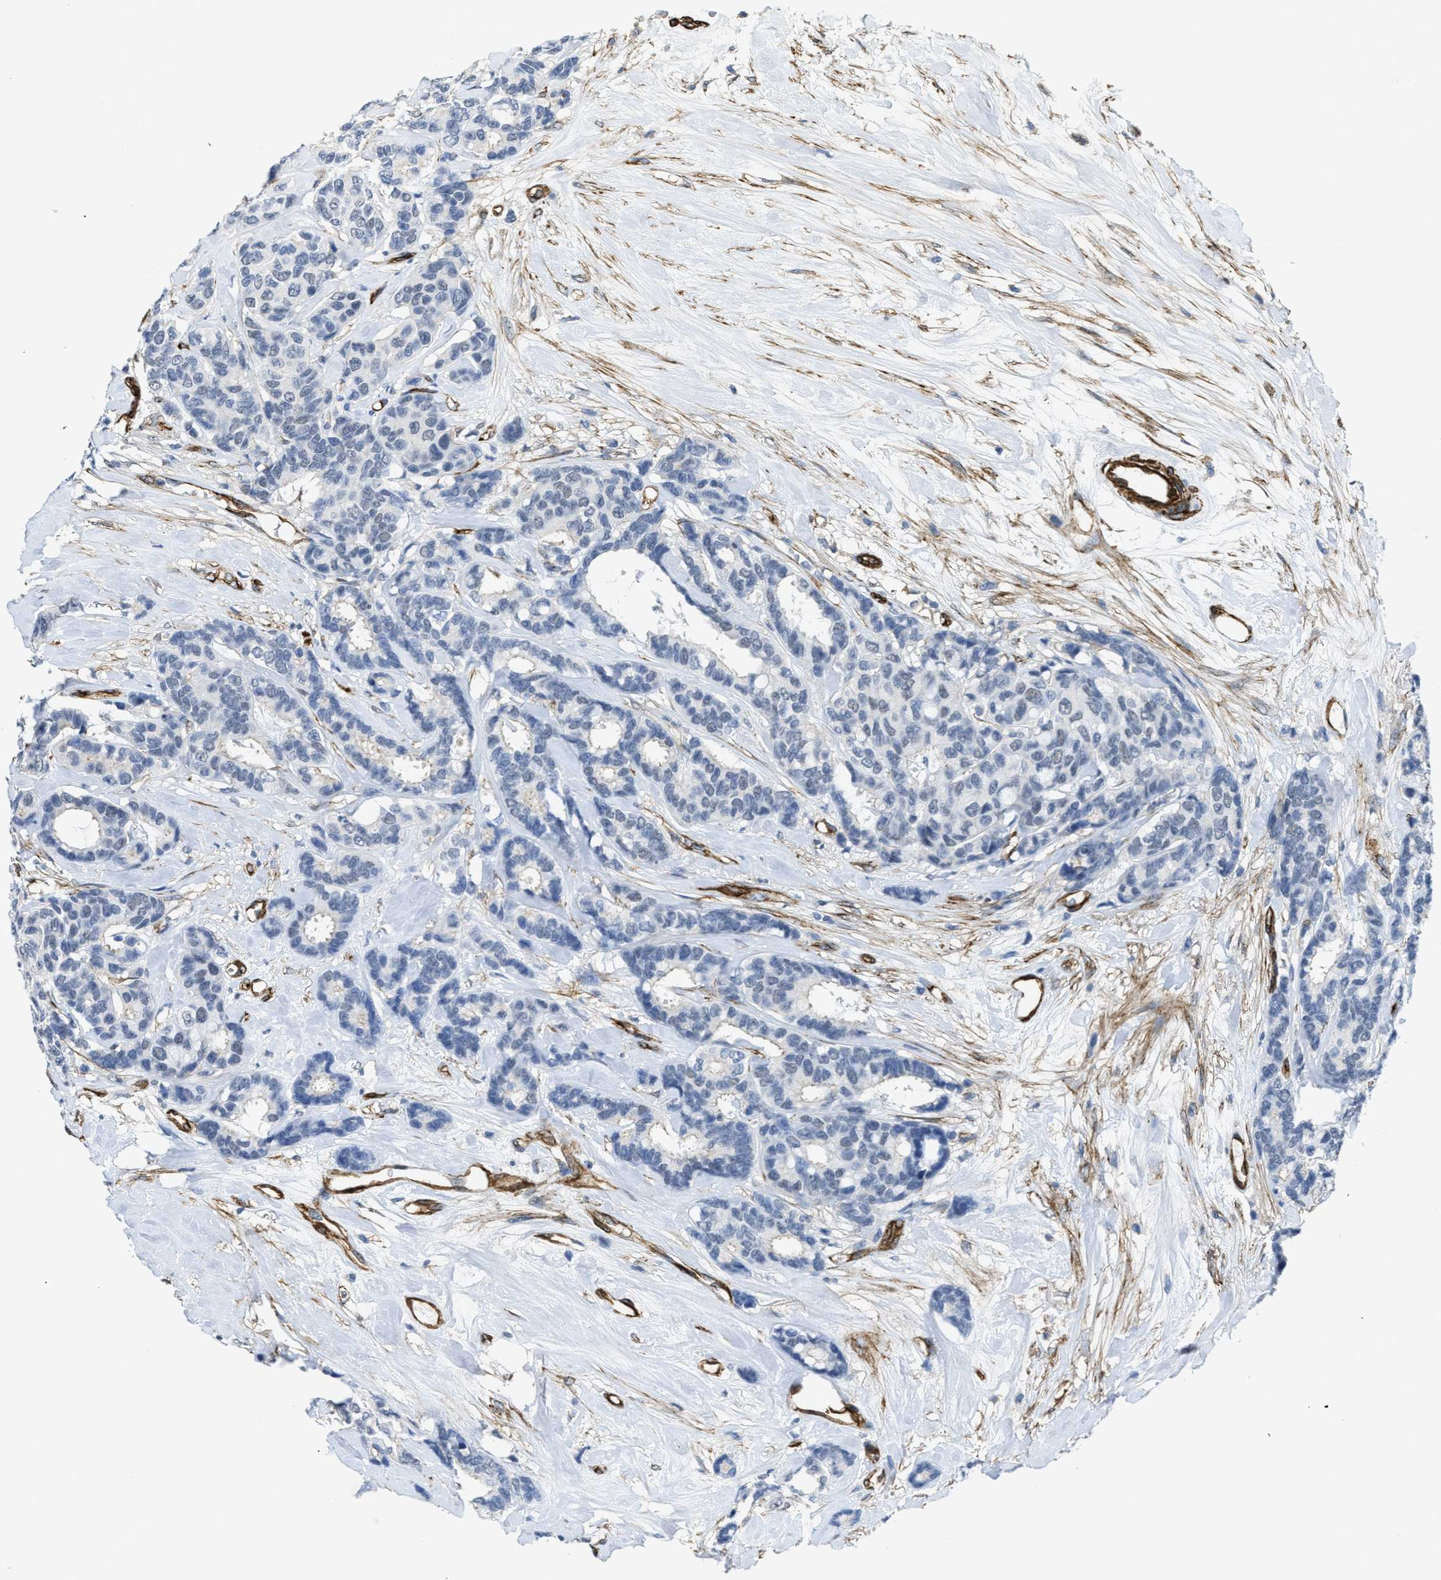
{"staining": {"intensity": "negative", "quantity": "none", "location": "none"}, "tissue": "breast cancer", "cell_type": "Tumor cells", "image_type": "cancer", "snomed": [{"axis": "morphology", "description": "Duct carcinoma"}, {"axis": "topography", "description": "Breast"}], "caption": "Histopathology image shows no significant protein expression in tumor cells of invasive ductal carcinoma (breast).", "gene": "NAB1", "patient": {"sex": "female", "age": 87}}